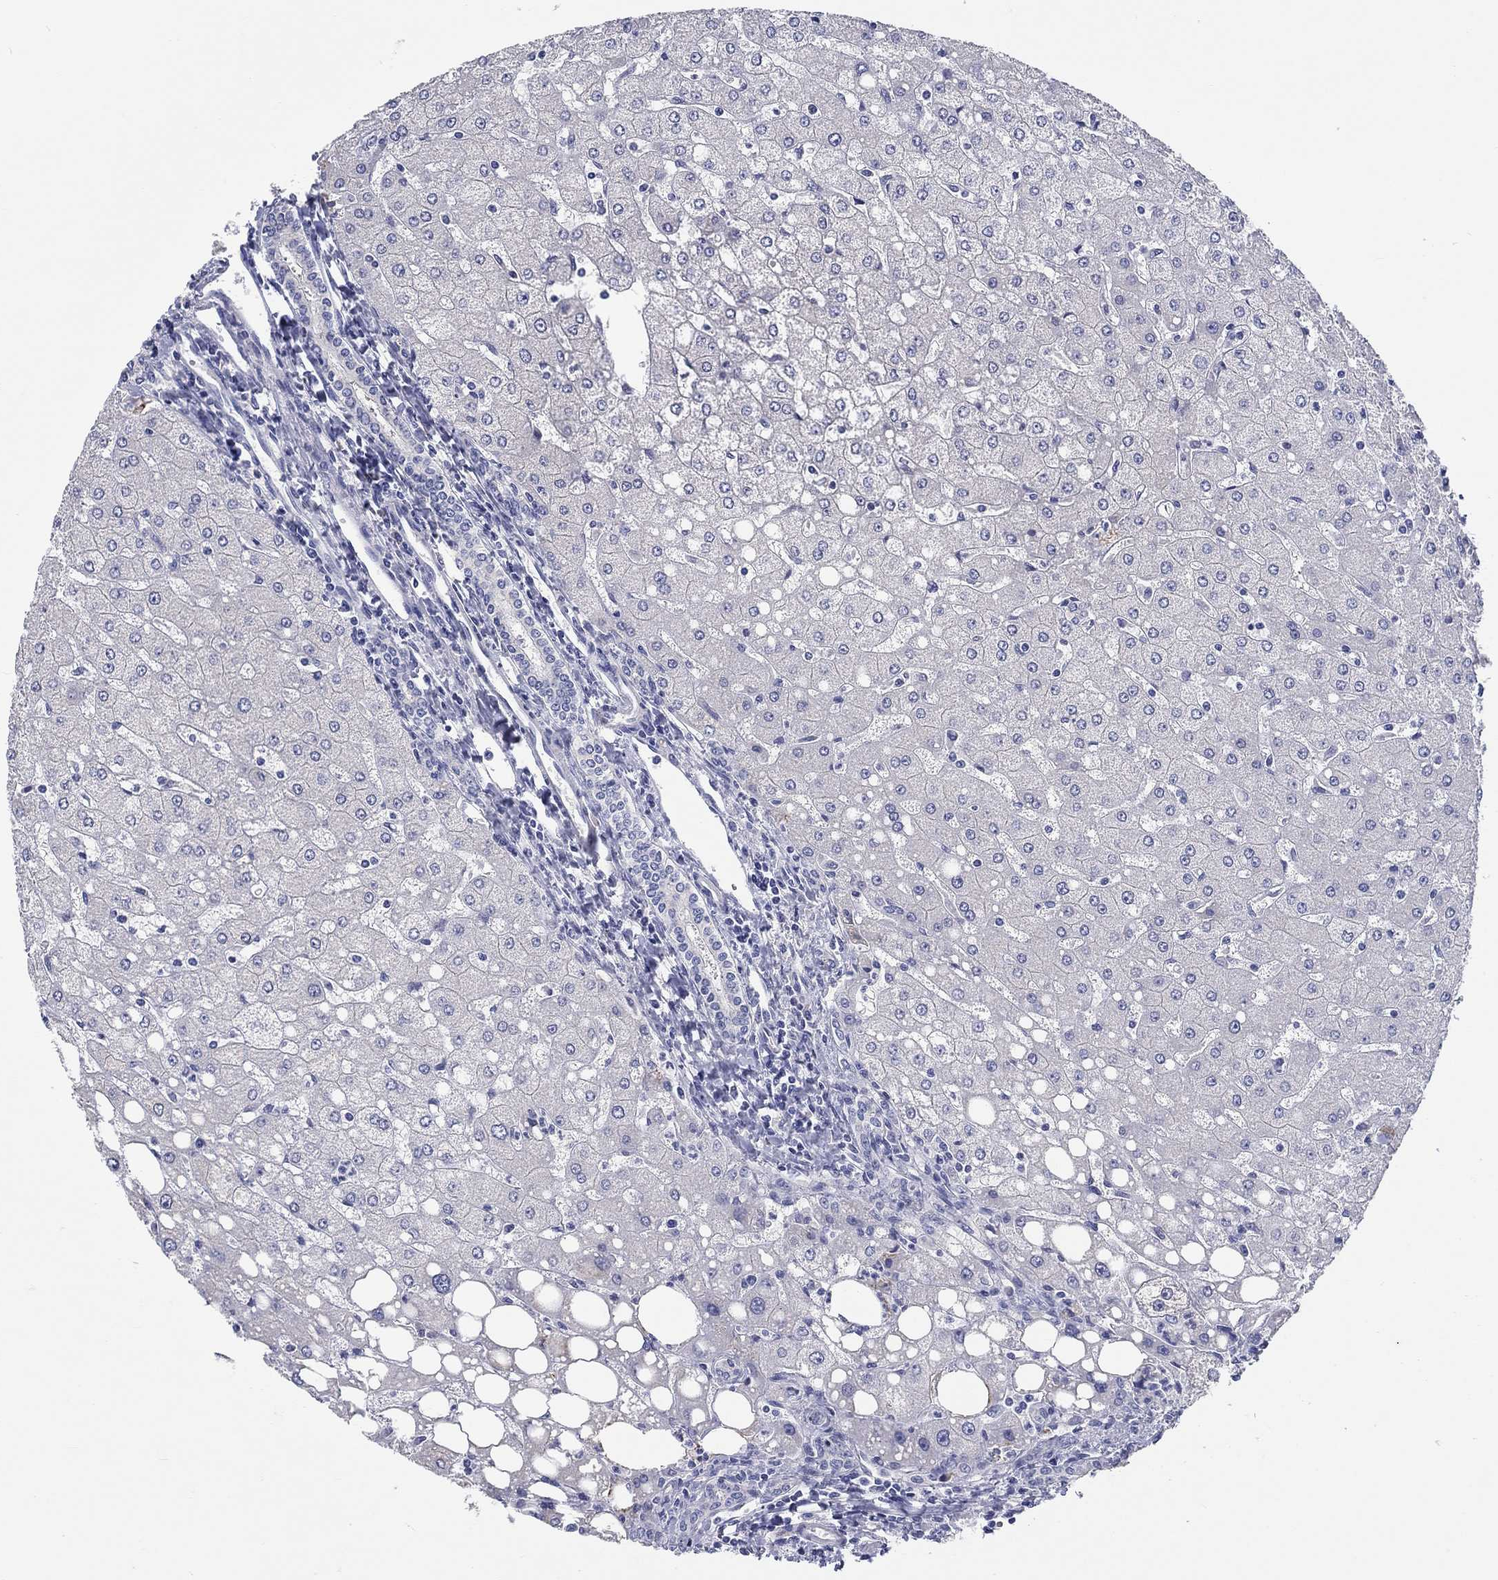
{"staining": {"intensity": "negative", "quantity": "none", "location": "none"}, "tissue": "liver", "cell_type": "Cholangiocytes", "image_type": "normal", "snomed": [{"axis": "morphology", "description": "Normal tissue, NOS"}, {"axis": "topography", "description": "Liver"}], "caption": "Immunohistochemical staining of normal human liver displays no significant expression in cholangiocytes.", "gene": "LRRC4C", "patient": {"sex": "female", "age": 53}}